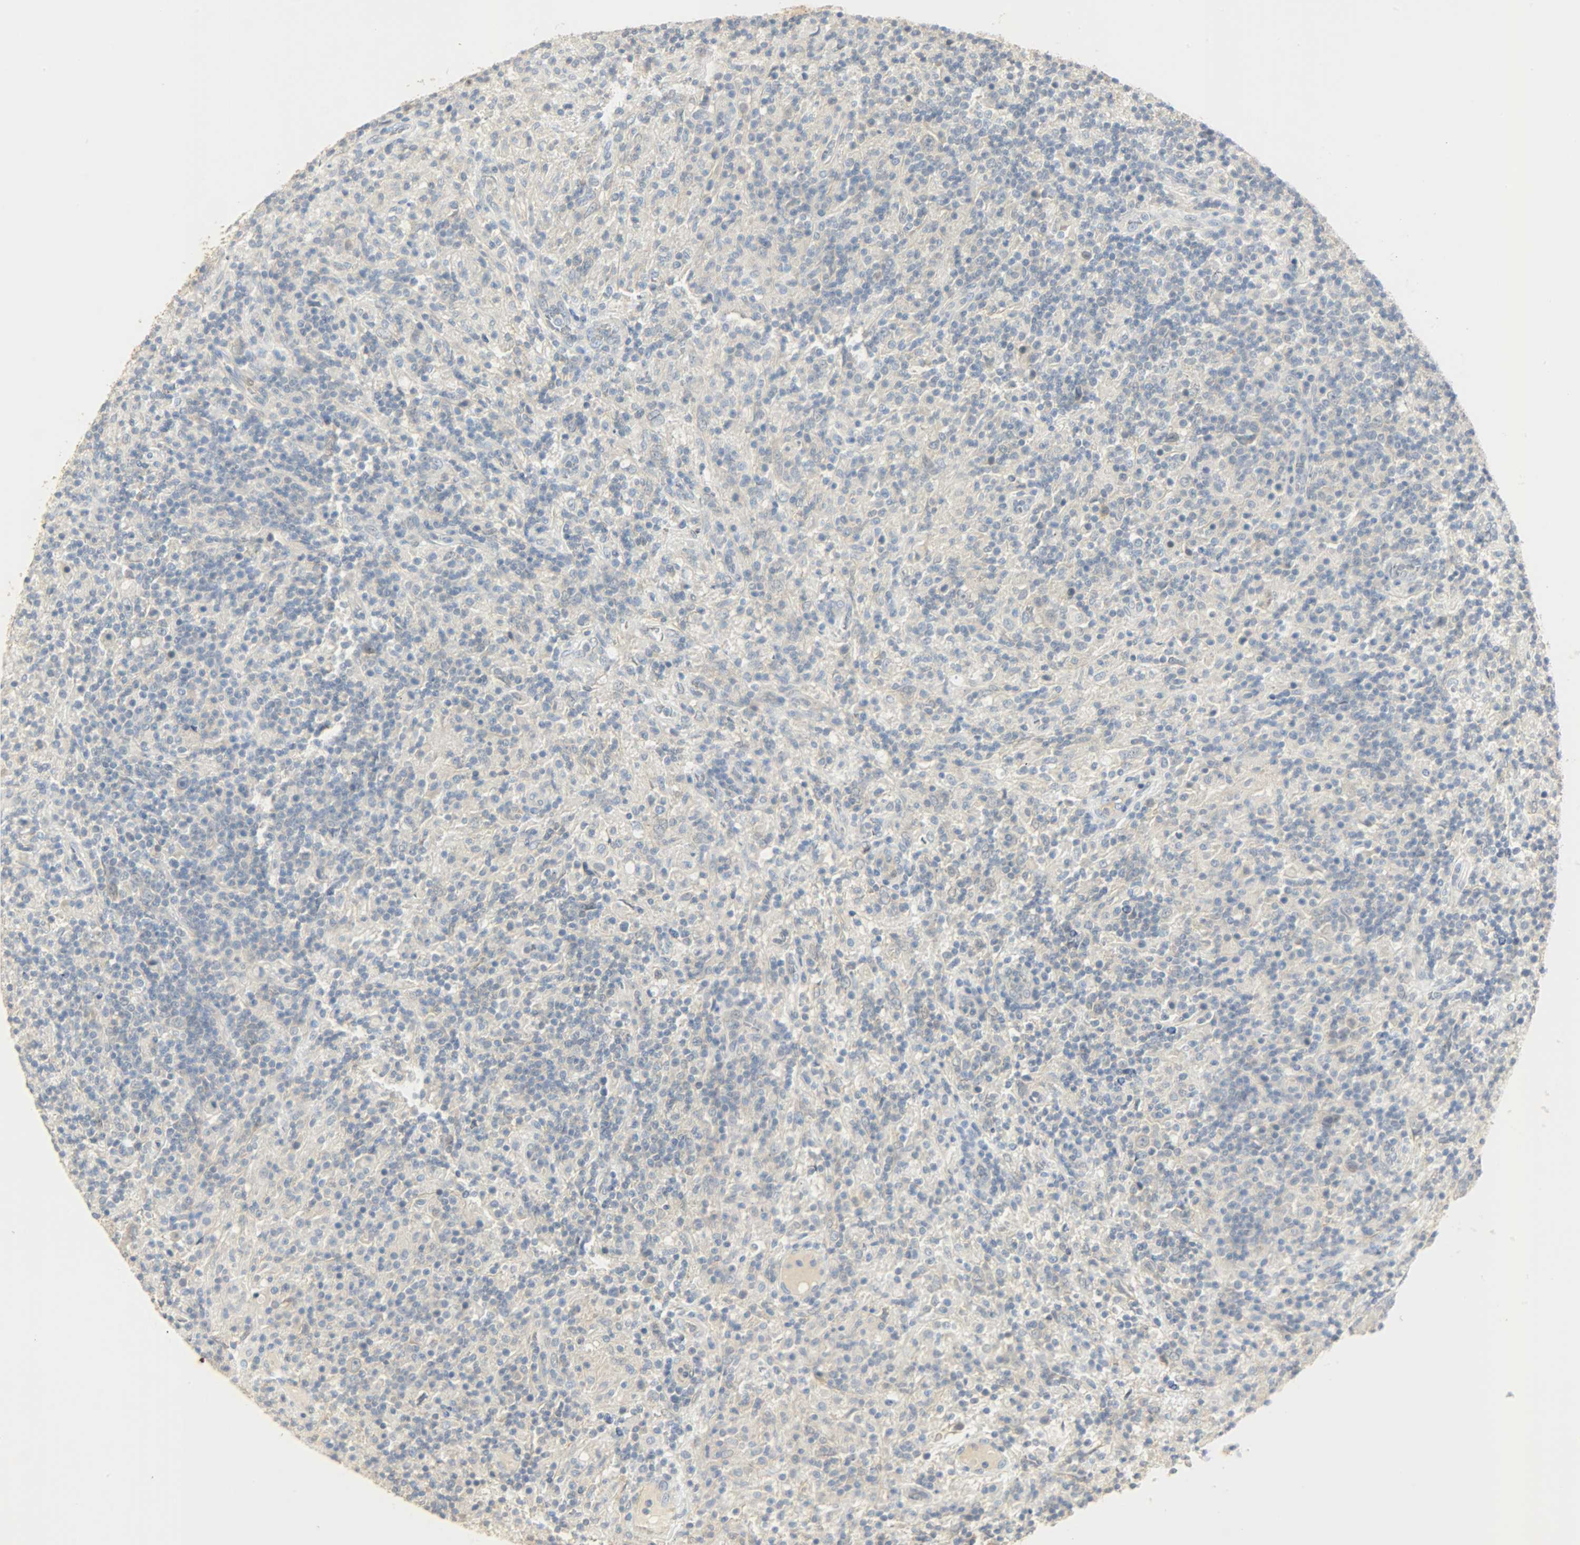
{"staining": {"intensity": "negative", "quantity": "none", "location": "none"}, "tissue": "lymphoma", "cell_type": "Tumor cells", "image_type": "cancer", "snomed": [{"axis": "morphology", "description": "Hodgkin's disease, NOS"}, {"axis": "topography", "description": "Lymph node"}], "caption": "Hodgkin's disease was stained to show a protein in brown. There is no significant positivity in tumor cells.", "gene": "USP13", "patient": {"sex": "male", "age": 70}}